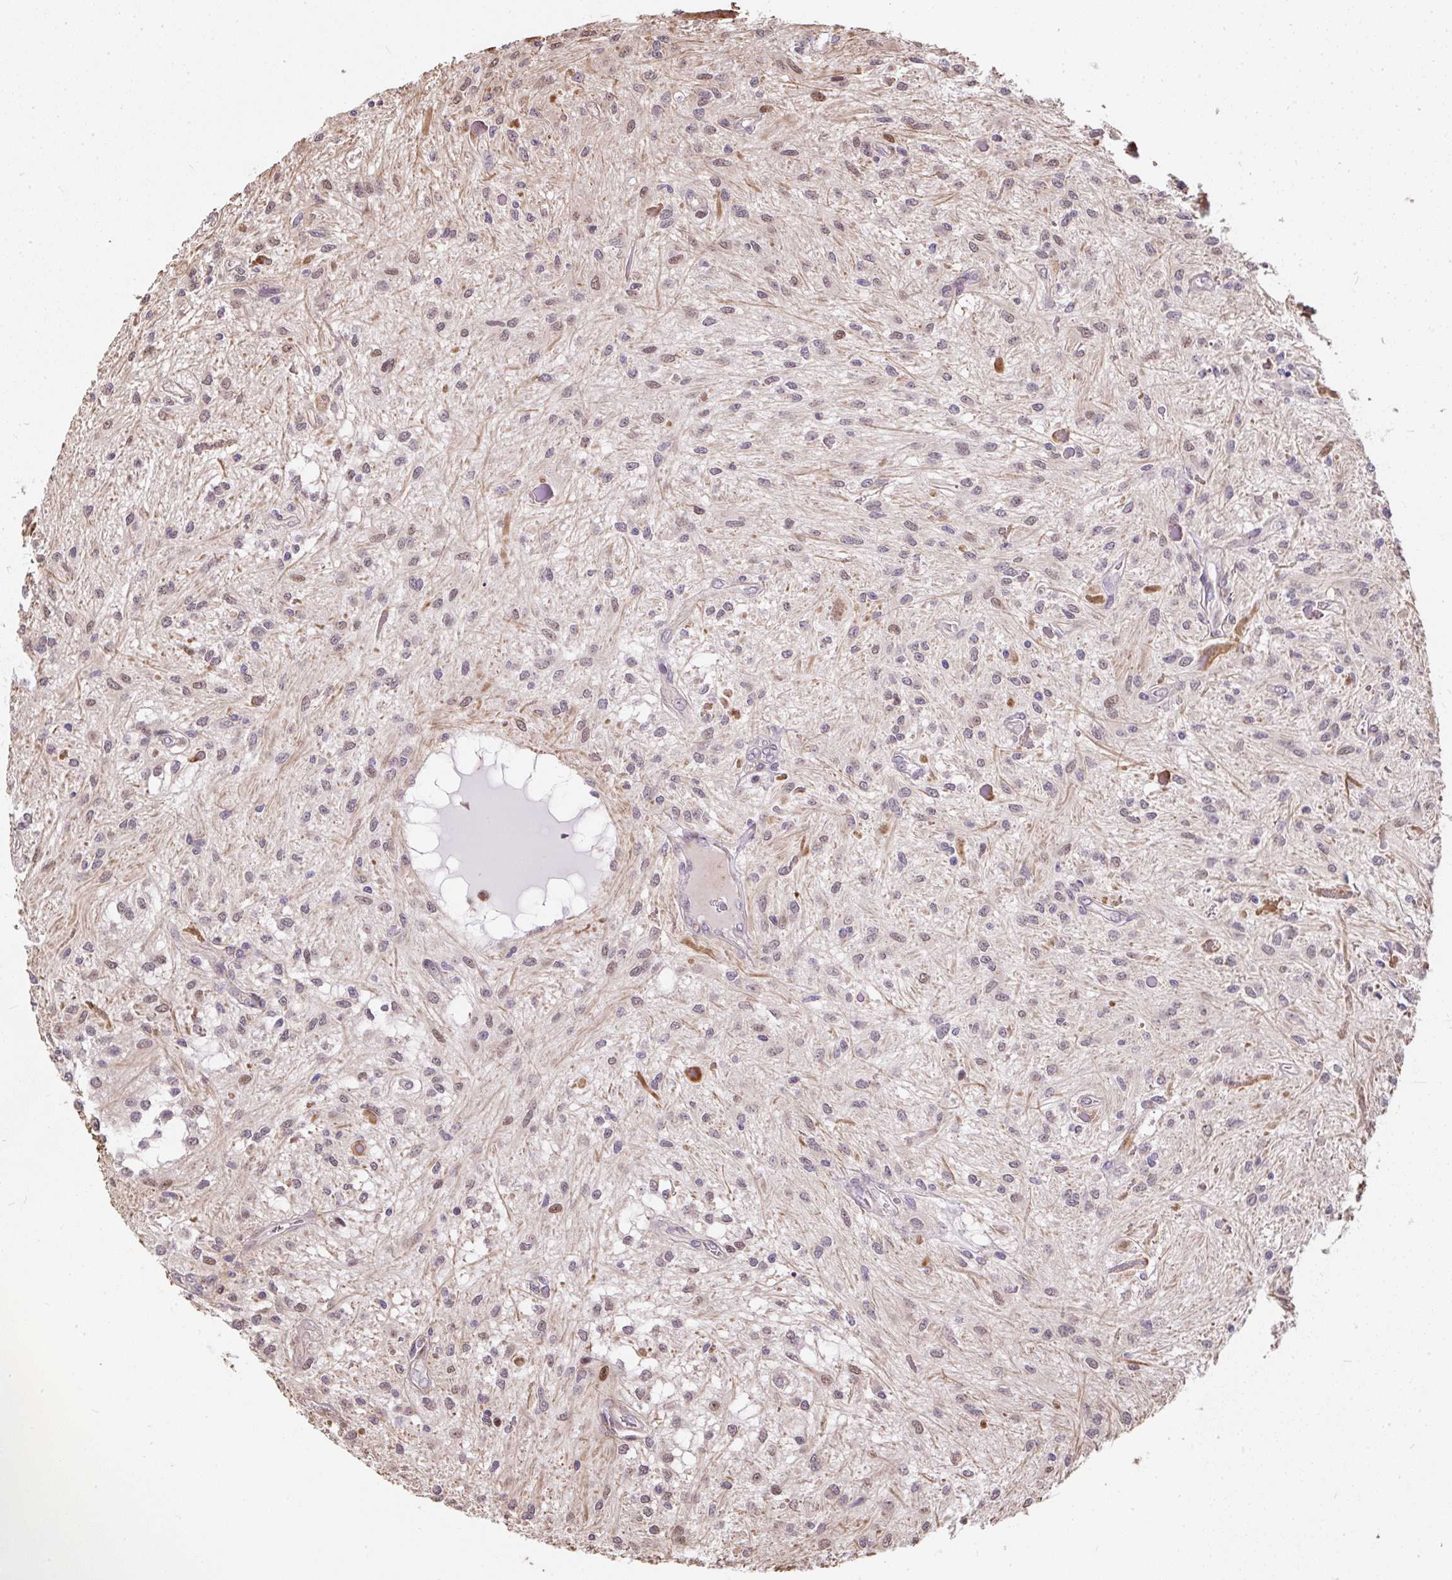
{"staining": {"intensity": "weak", "quantity": "<25%", "location": "nuclear"}, "tissue": "glioma", "cell_type": "Tumor cells", "image_type": "cancer", "snomed": [{"axis": "morphology", "description": "Glioma, malignant, Low grade"}, {"axis": "topography", "description": "Cerebellum"}], "caption": "Glioma was stained to show a protein in brown. There is no significant positivity in tumor cells. (DAB immunohistochemistry (IHC), high magnification).", "gene": "PUS7L", "patient": {"sex": "female", "age": 14}}